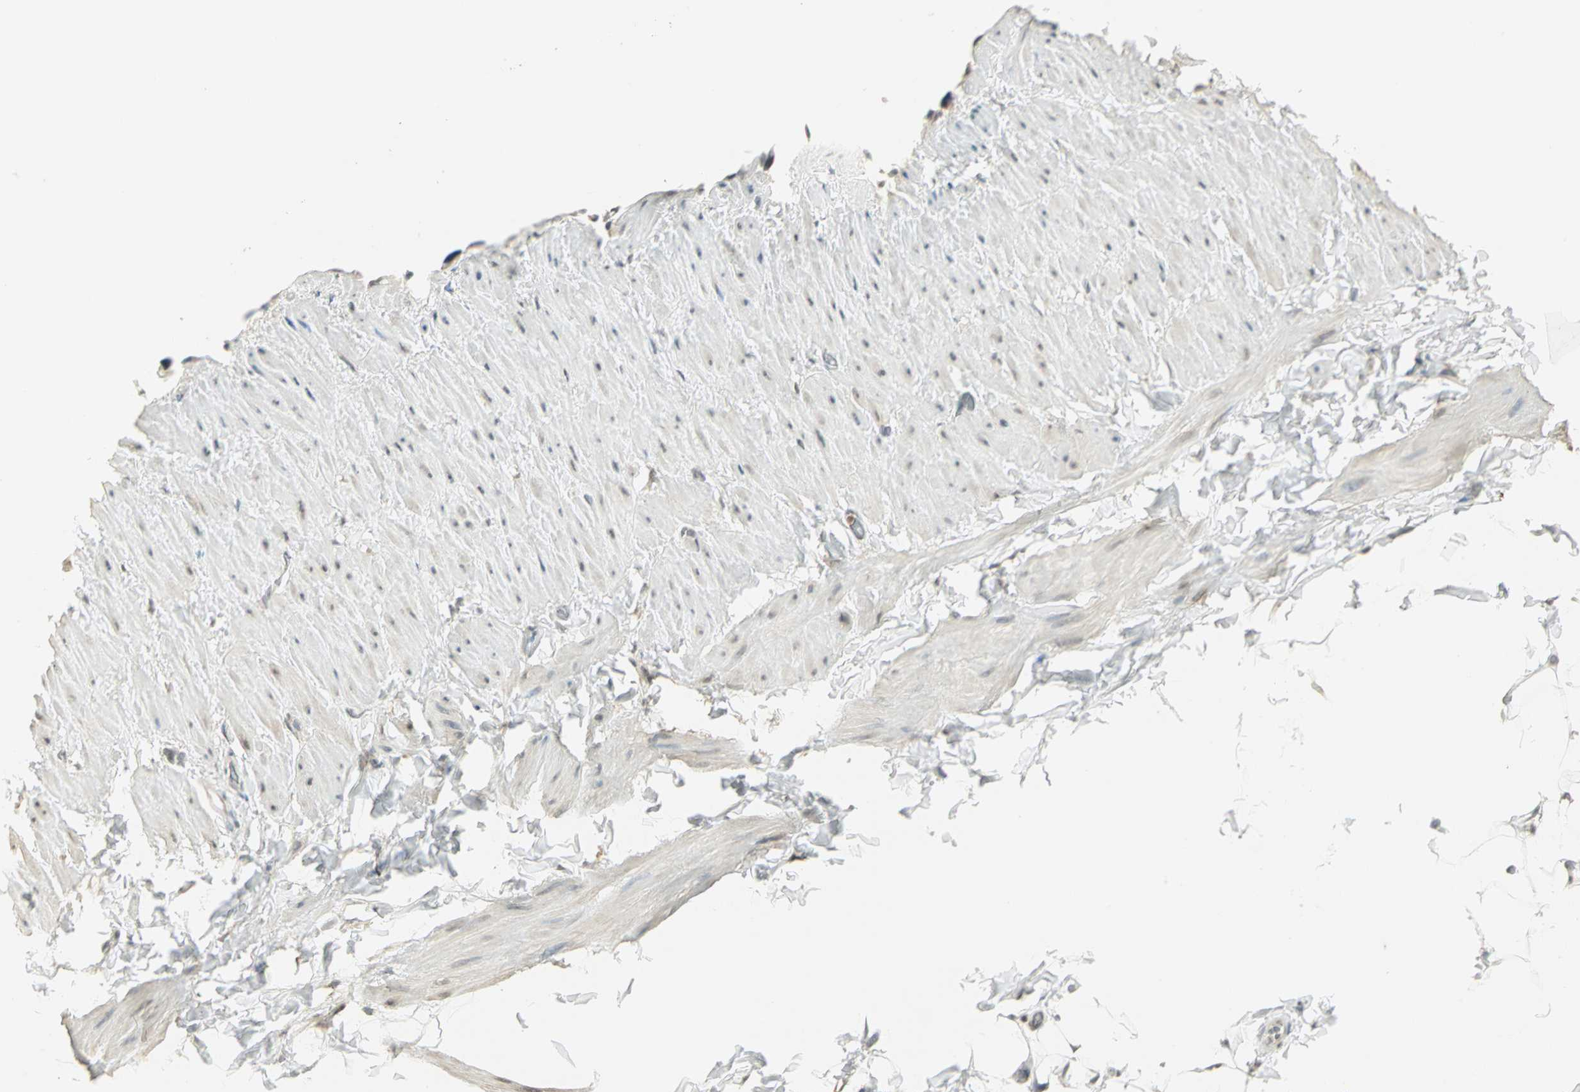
{"staining": {"intensity": "weak", "quantity": ">75%", "location": "cytoplasmic/membranous"}, "tissue": "soft tissue", "cell_type": "Fibroblasts", "image_type": "normal", "snomed": [{"axis": "morphology", "description": "Normal tissue, NOS"}, {"axis": "topography", "description": "Soft tissue"}], "caption": "This image displays benign soft tissue stained with immunohistochemistry to label a protein in brown. The cytoplasmic/membranous of fibroblasts show weak positivity for the protein. Nuclei are counter-stained blue.", "gene": "SMARCA5", "patient": {"sex": "male", "age": 26}}